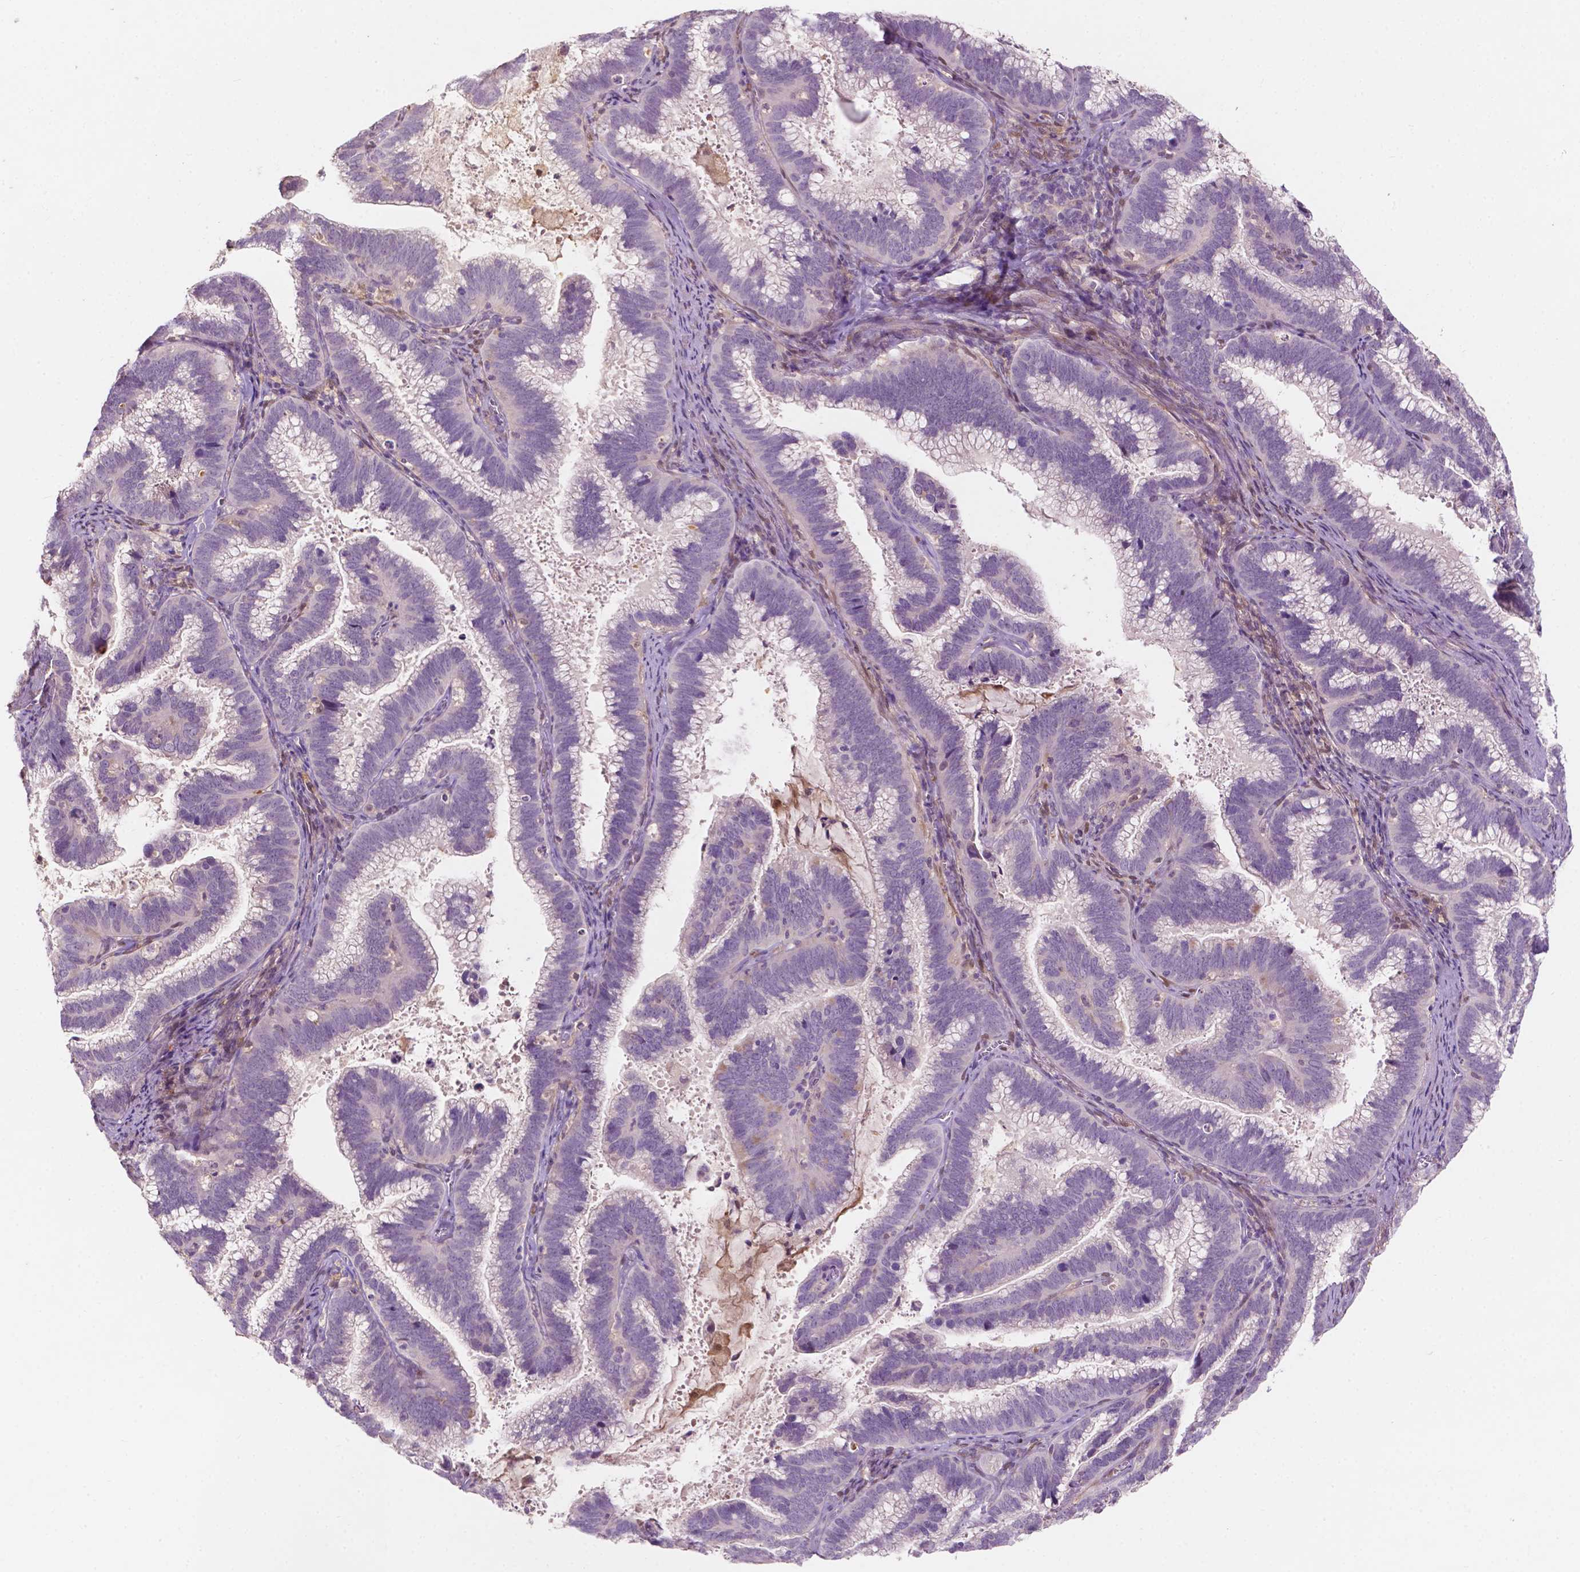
{"staining": {"intensity": "negative", "quantity": "none", "location": "none"}, "tissue": "cervical cancer", "cell_type": "Tumor cells", "image_type": "cancer", "snomed": [{"axis": "morphology", "description": "Adenocarcinoma, NOS"}, {"axis": "topography", "description": "Cervix"}], "caption": "IHC of cervical adenocarcinoma demonstrates no staining in tumor cells. (DAB immunohistochemistry with hematoxylin counter stain).", "gene": "GPR37", "patient": {"sex": "female", "age": 61}}